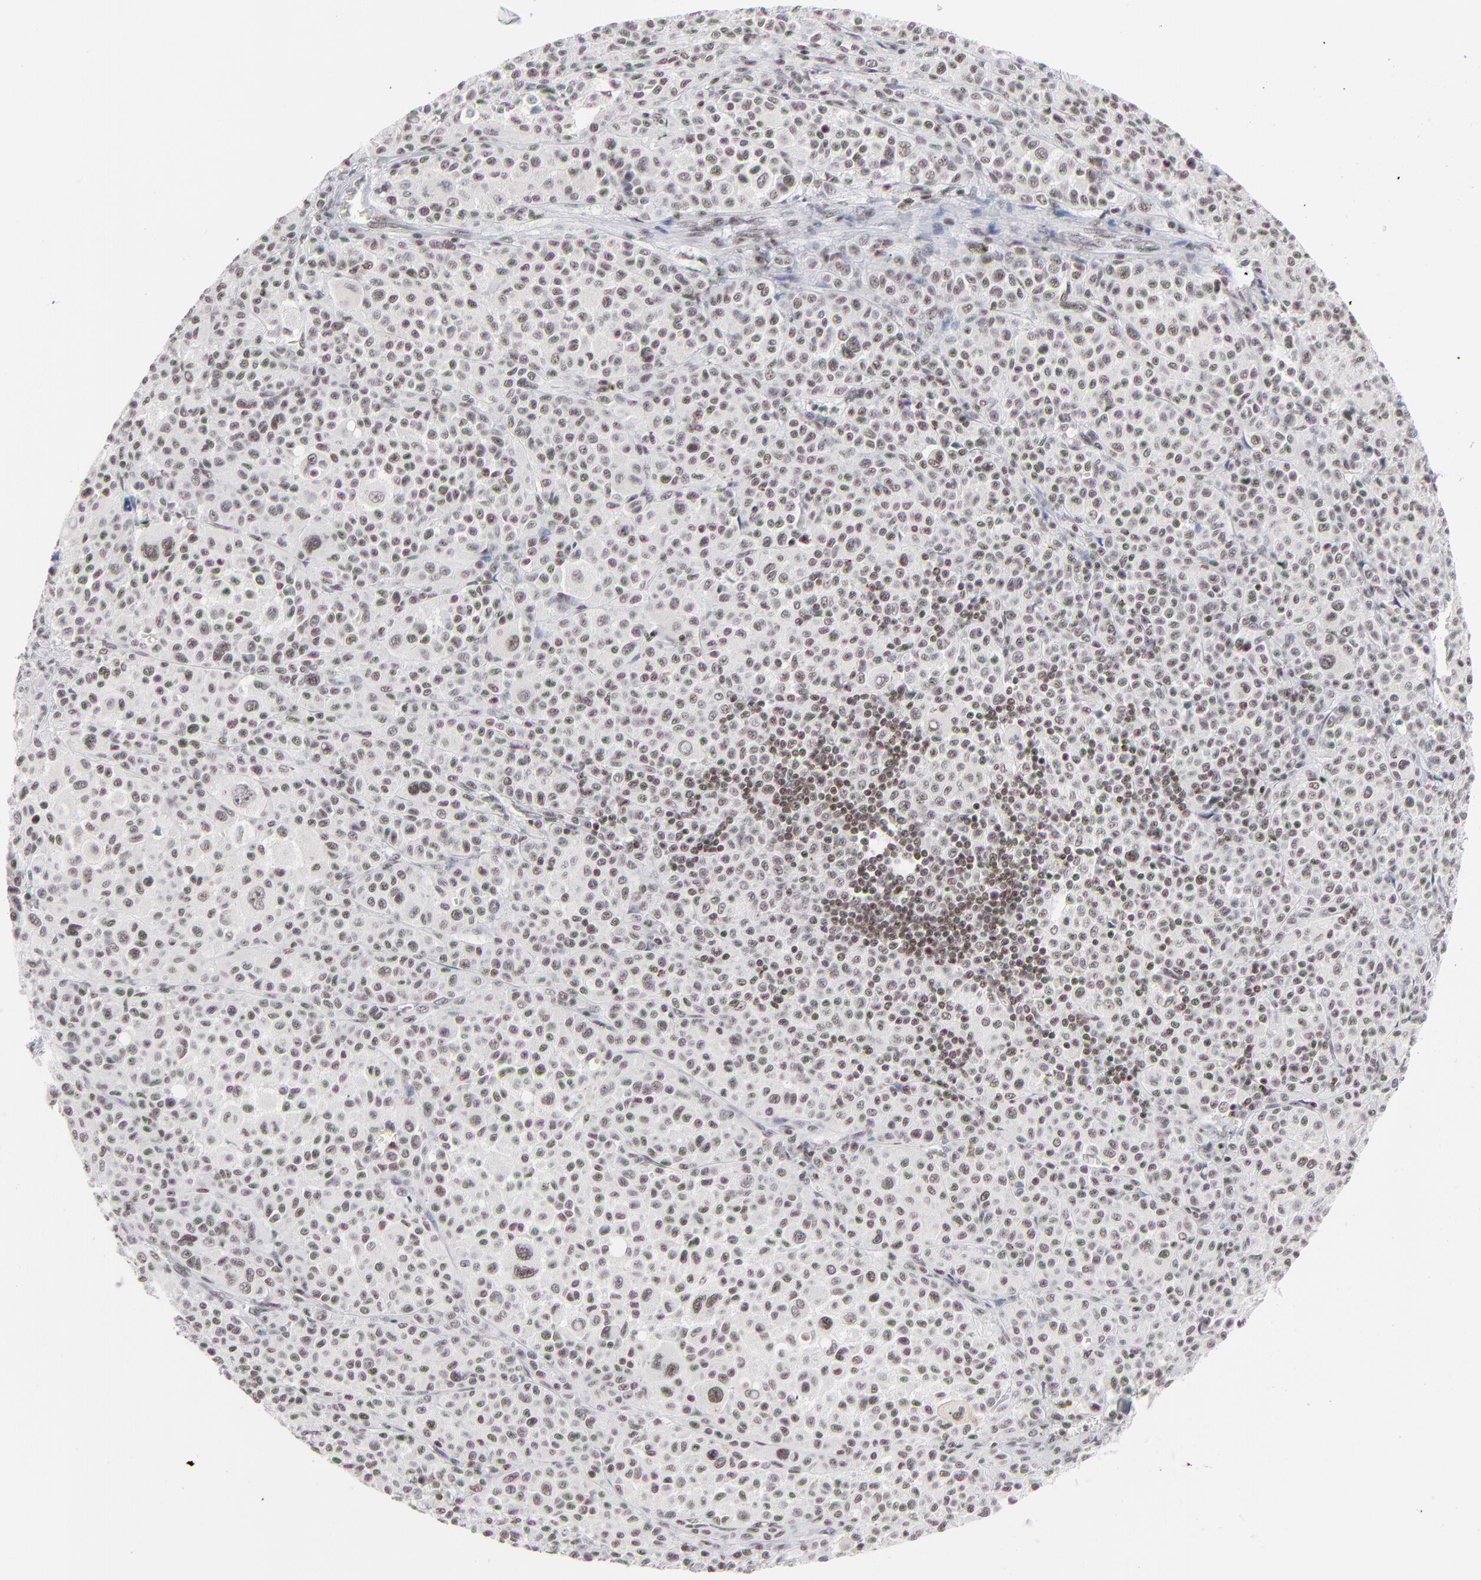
{"staining": {"intensity": "weak", "quantity": ">75%", "location": "nuclear"}, "tissue": "melanoma", "cell_type": "Tumor cells", "image_type": "cancer", "snomed": [{"axis": "morphology", "description": "Malignant melanoma, Metastatic site"}, {"axis": "topography", "description": "Skin"}], "caption": "Protein expression analysis of melanoma shows weak nuclear expression in about >75% of tumor cells.", "gene": "ZNF143", "patient": {"sex": "female", "age": 74}}